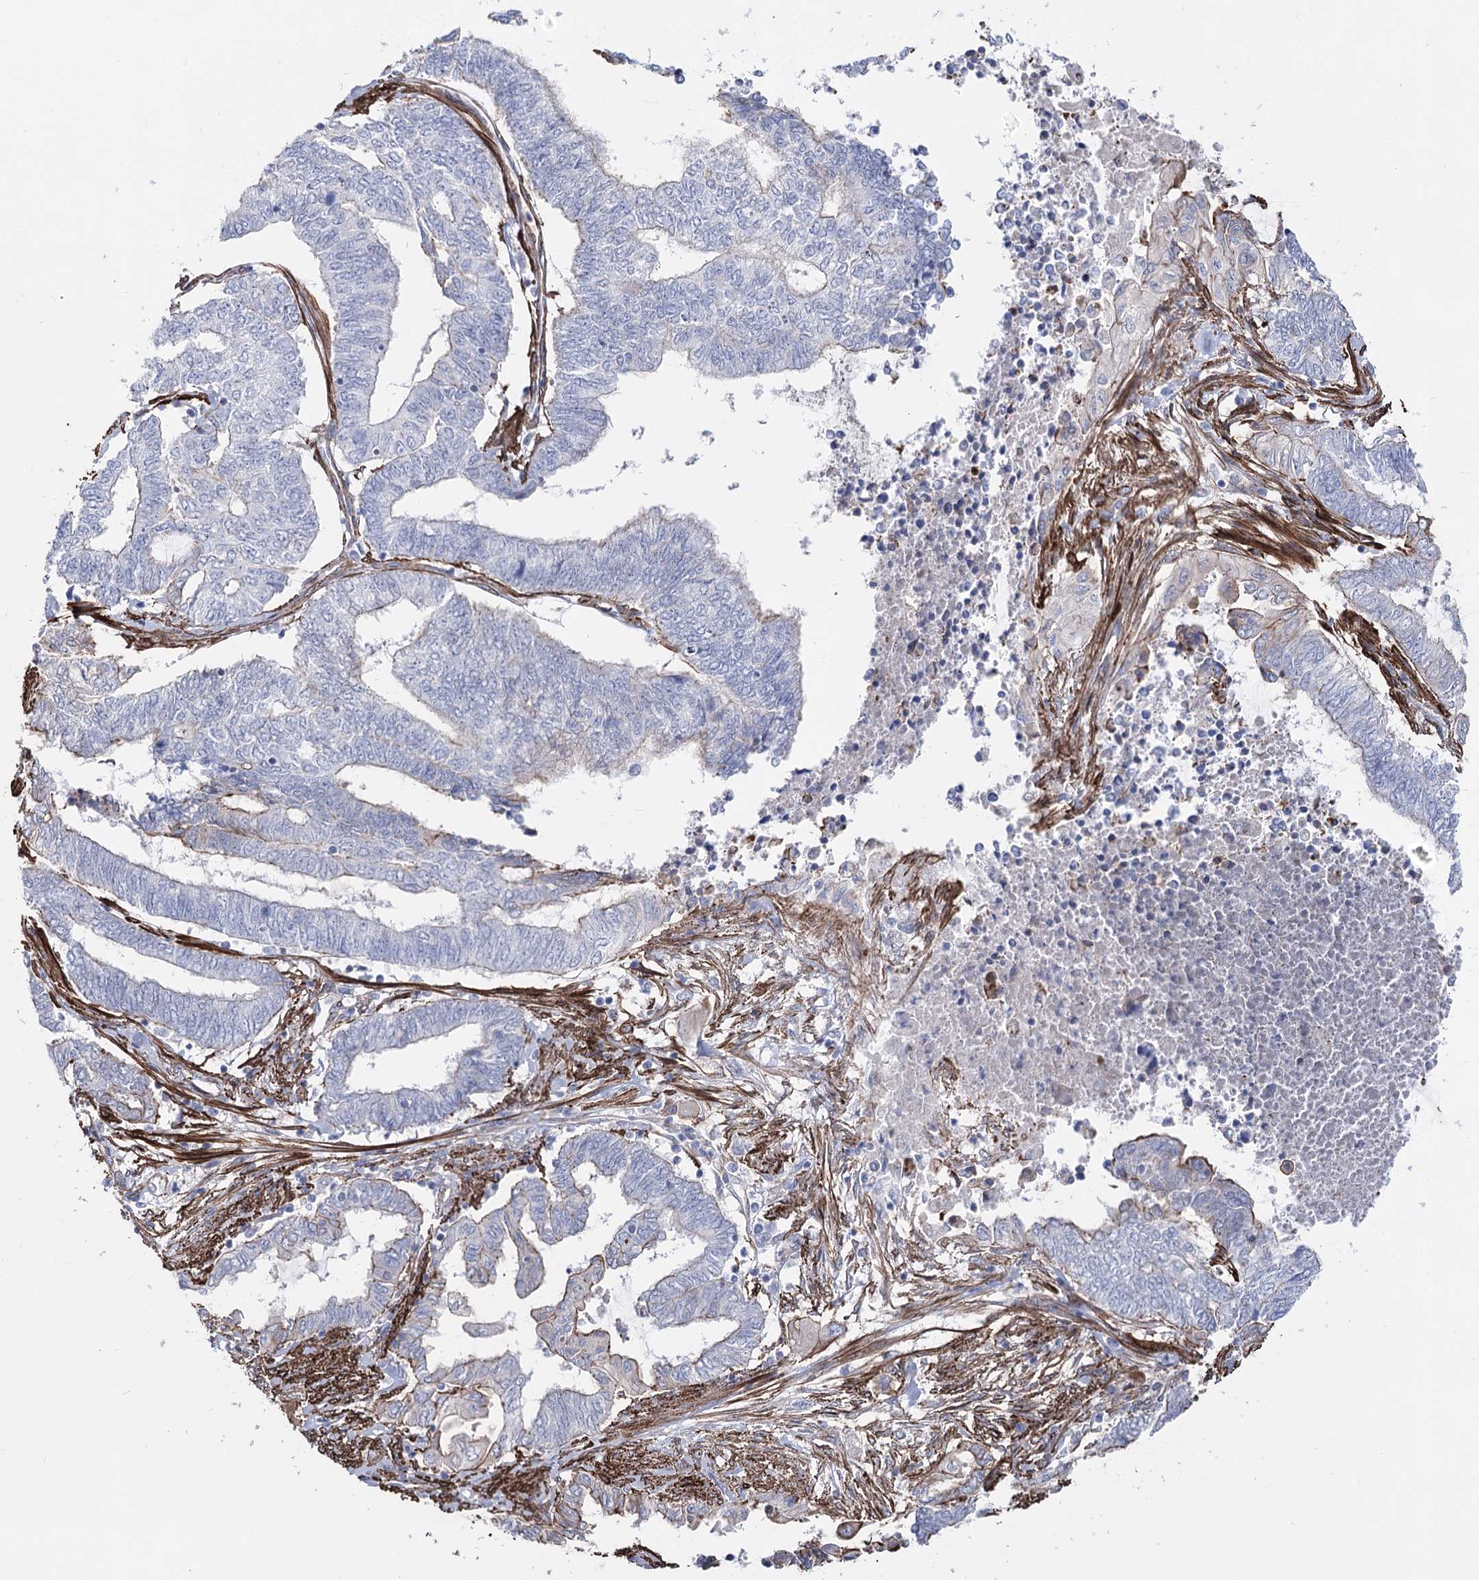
{"staining": {"intensity": "weak", "quantity": "<25%", "location": "cytoplasmic/membranous"}, "tissue": "endometrial cancer", "cell_type": "Tumor cells", "image_type": "cancer", "snomed": [{"axis": "morphology", "description": "Adenocarcinoma, NOS"}, {"axis": "topography", "description": "Uterus"}, {"axis": "topography", "description": "Endometrium"}], "caption": "Immunohistochemical staining of human endometrial adenocarcinoma shows no significant staining in tumor cells.", "gene": "ARHGAP20", "patient": {"sex": "female", "age": 70}}